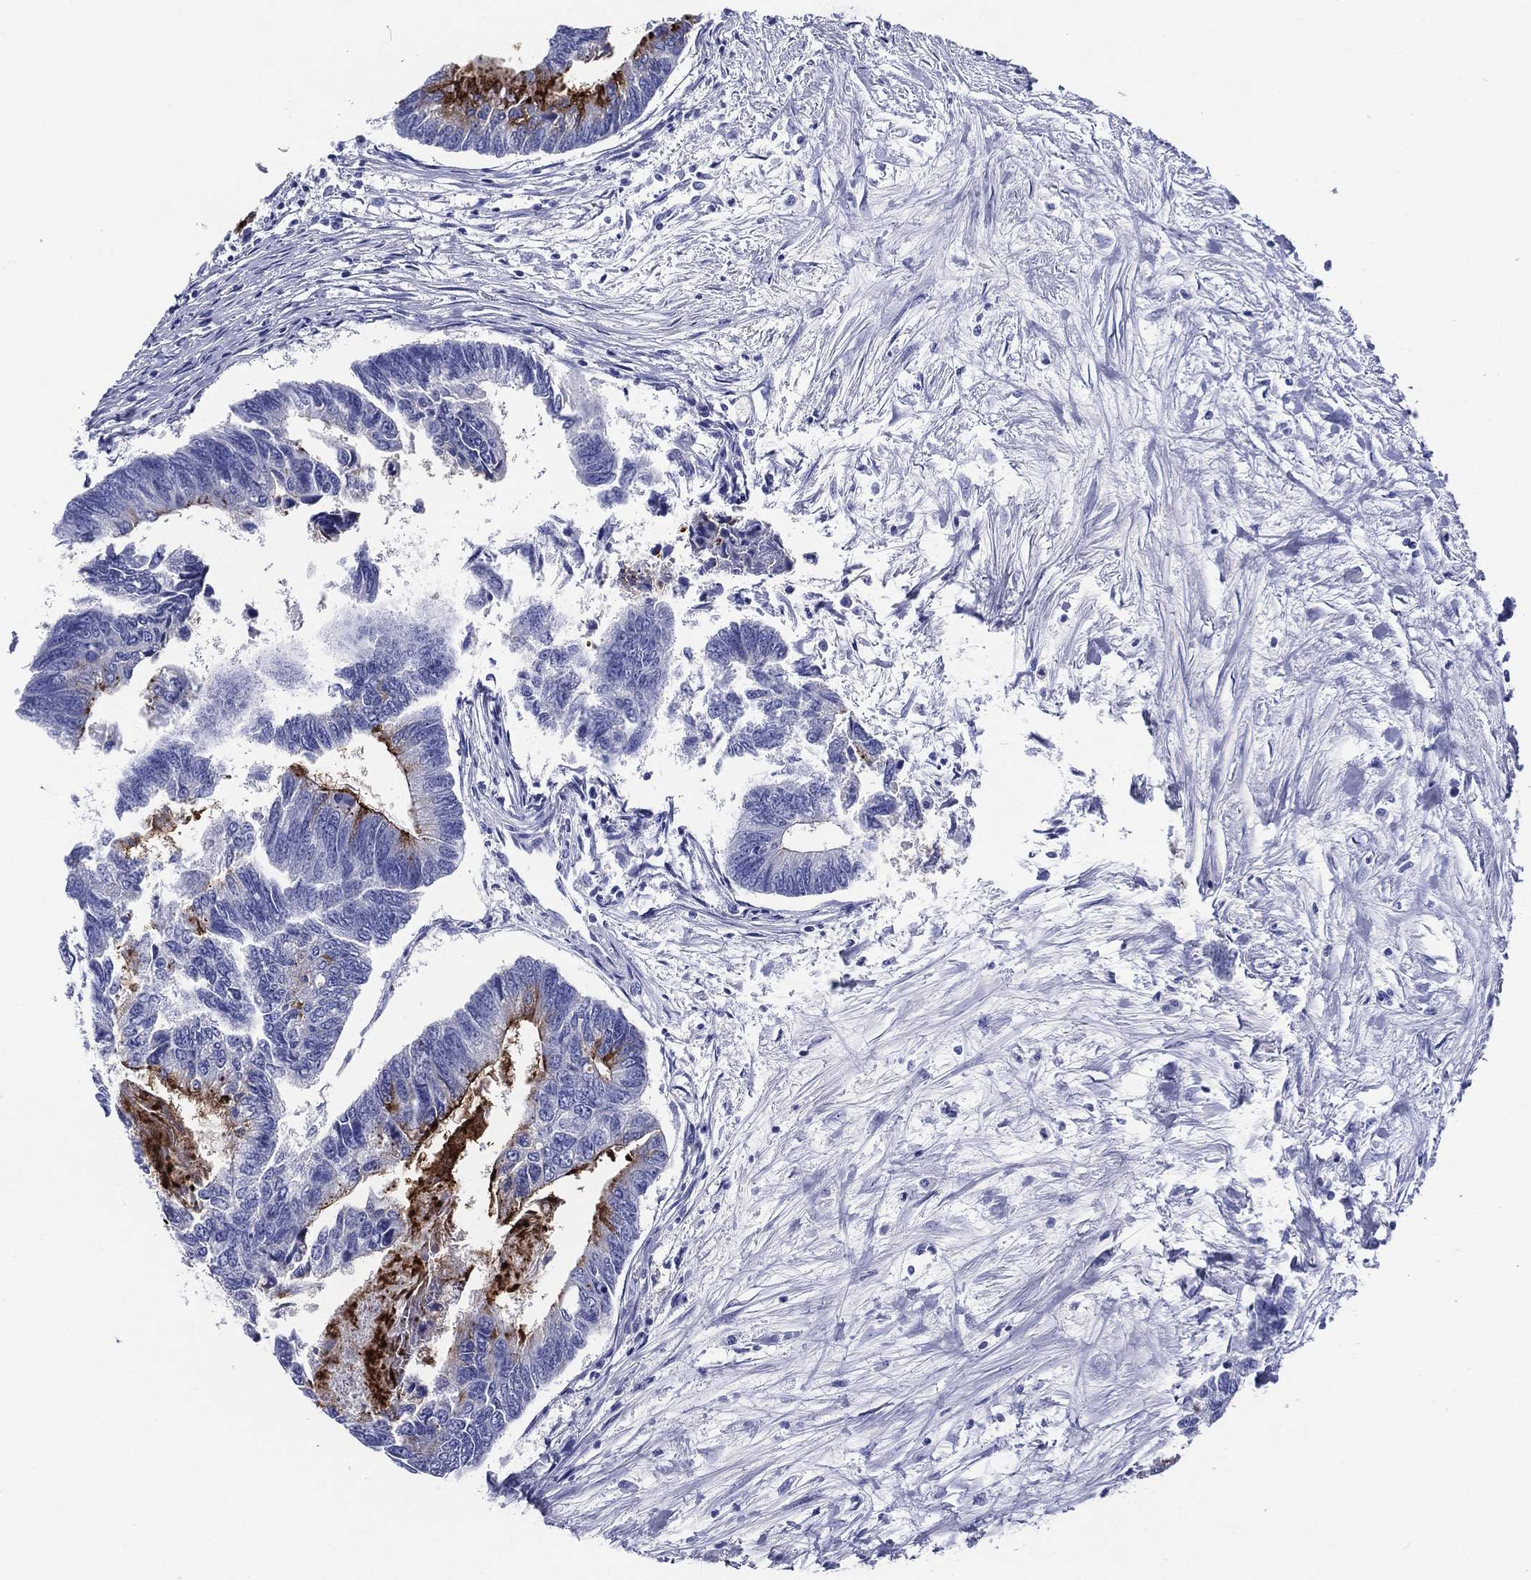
{"staining": {"intensity": "strong", "quantity": "<25%", "location": "cytoplasmic/membranous"}, "tissue": "colorectal cancer", "cell_type": "Tumor cells", "image_type": "cancer", "snomed": [{"axis": "morphology", "description": "Adenocarcinoma, NOS"}, {"axis": "topography", "description": "Colon"}], "caption": "A brown stain highlights strong cytoplasmic/membranous positivity of a protein in adenocarcinoma (colorectal) tumor cells.", "gene": "ACE2", "patient": {"sex": "female", "age": 65}}